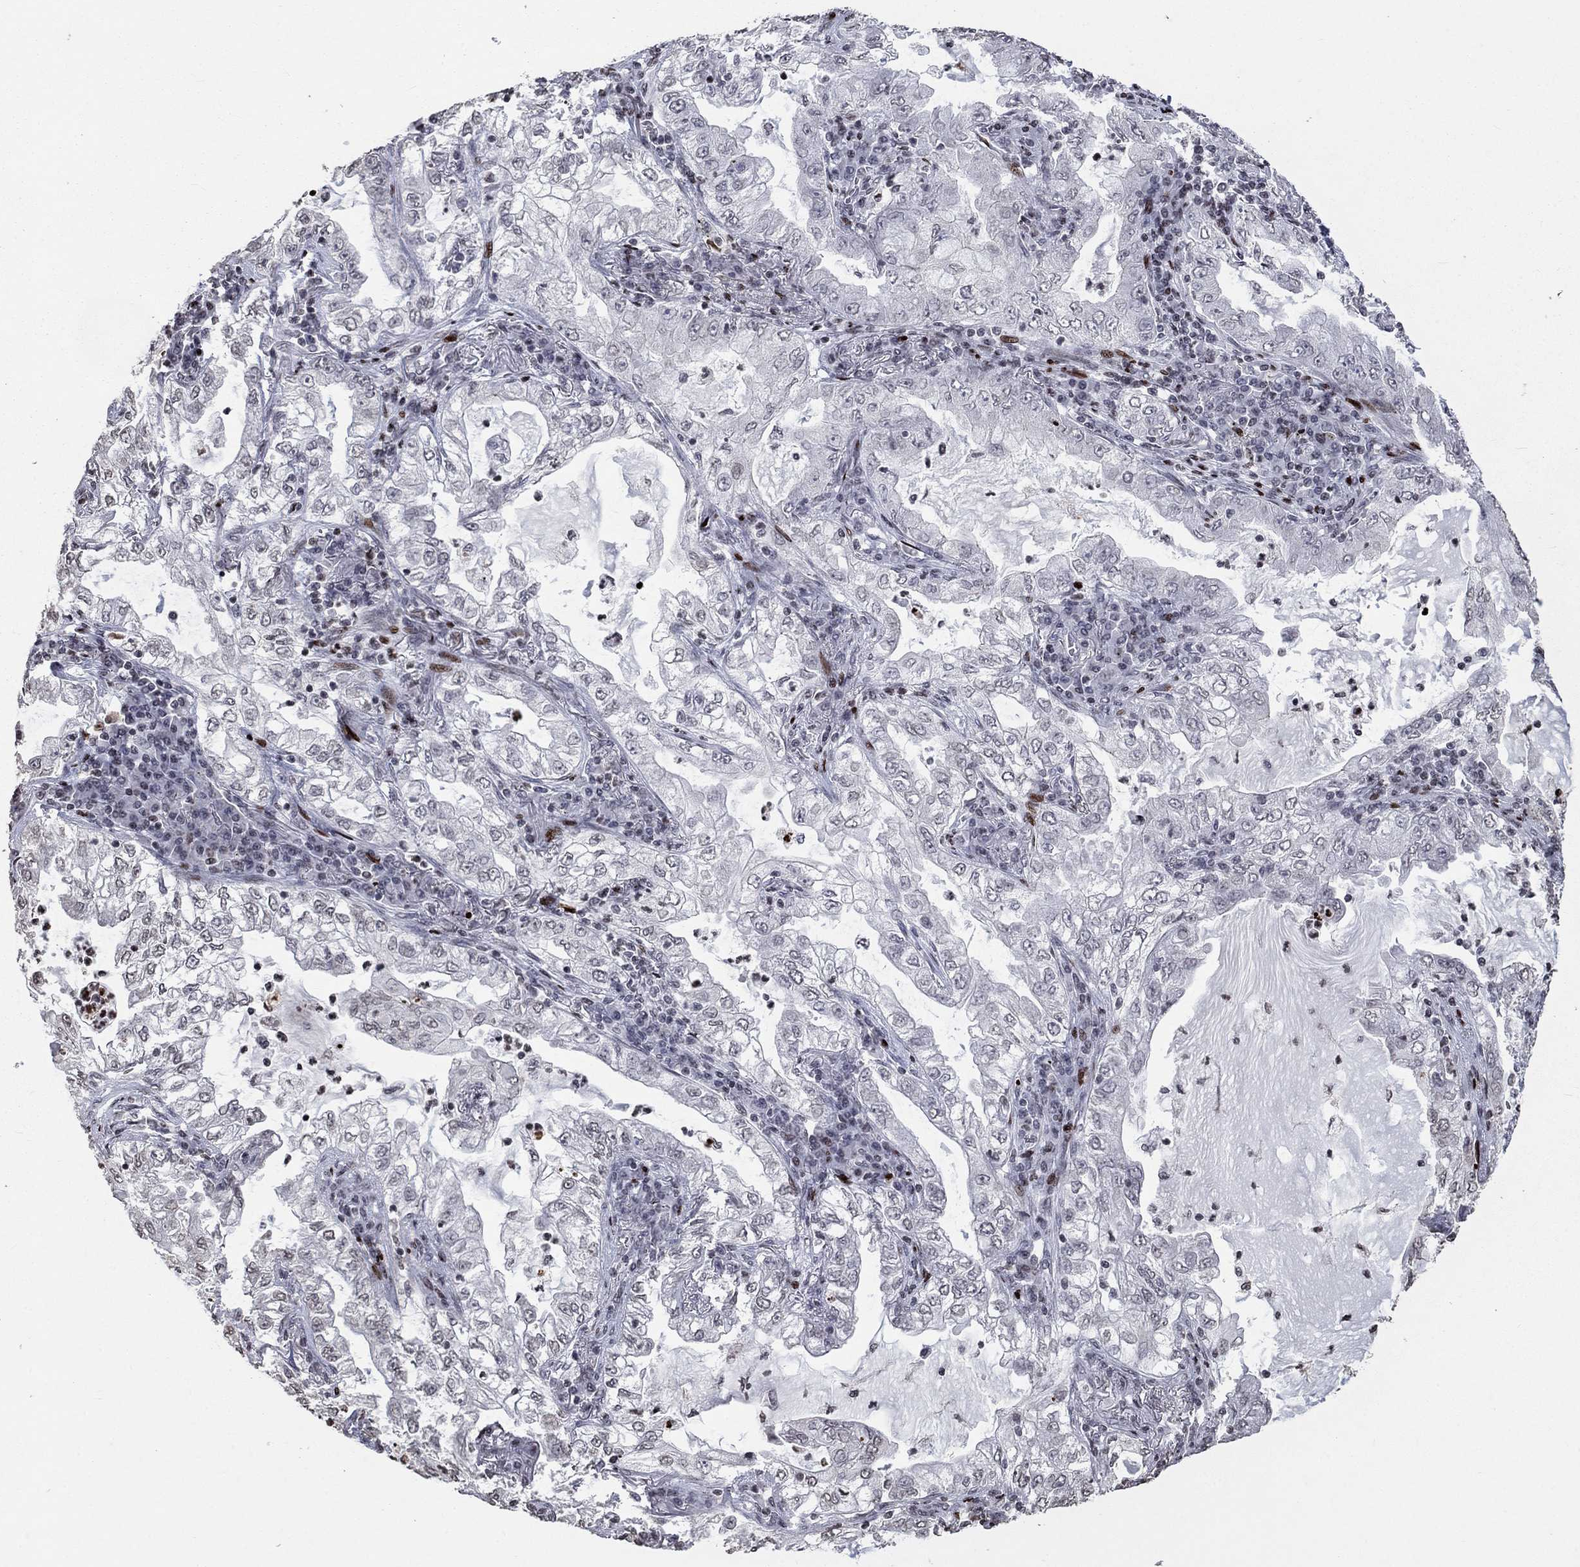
{"staining": {"intensity": "negative", "quantity": "none", "location": "none"}, "tissue": "lung cancer", "cell_type": "Tumor cells", "image_type": "cancer", "snomed": [{"axis": "morphology", "description": "Adenocarcinoma, NOS"}, {"axis": "topography", "description": "Lung"}], "caption": "This is an IHC histopathology image of human lung adenocarcinoma. There is no positivity in tumor cells.", "gene": "SRSF3", "patient": {"sex": "female", "age": 73}}